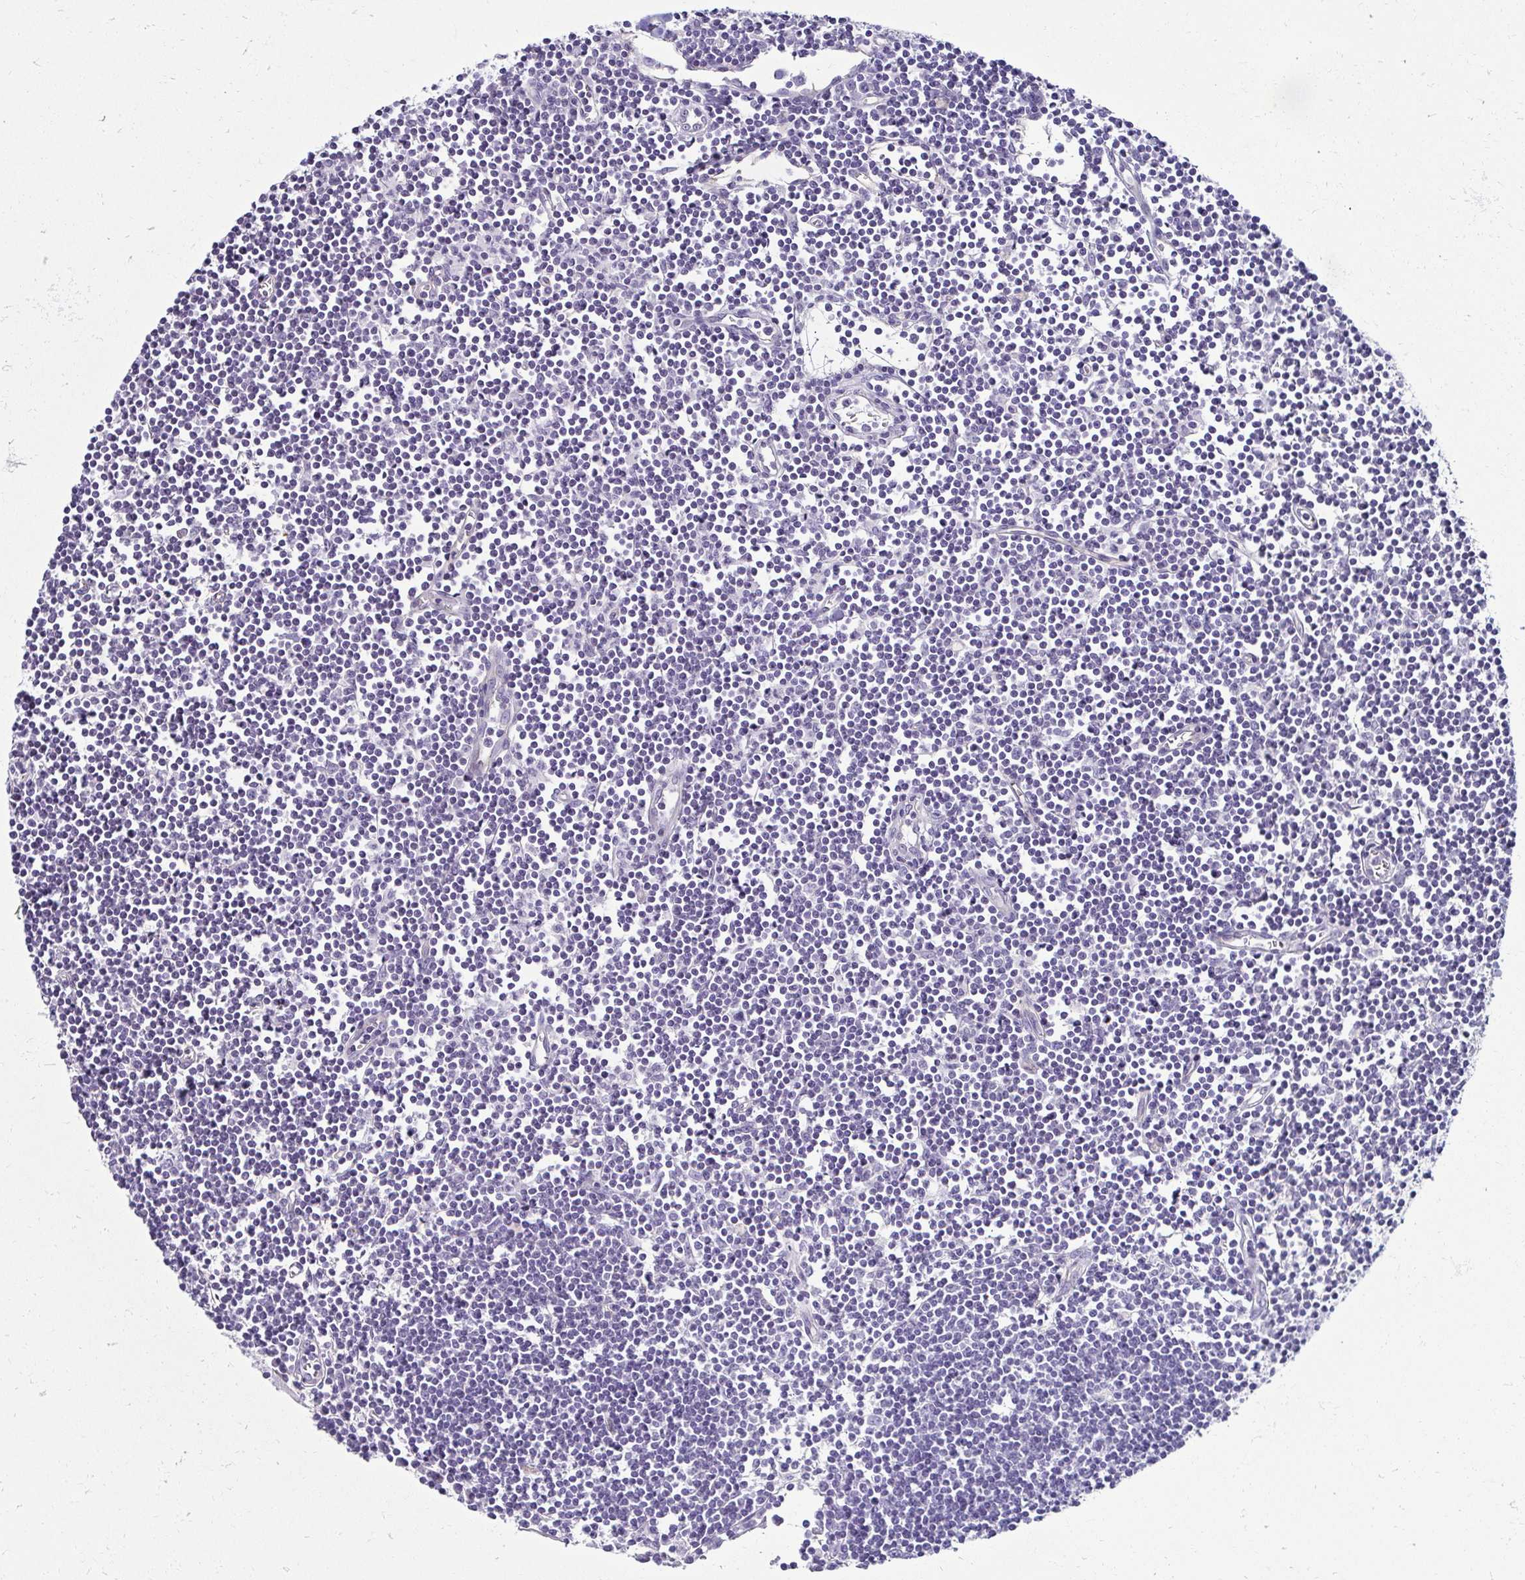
{"staining": {"intensity": "negative", "quantity": "none", "location": "none"}, "tissue": "lymph node", "cell_type": "Germinal center cells", "image_type": "normal", "snomed": [{"axis": "morphology", "description": "Normal tissue, NOS"}, {"axis": "topography", "description": "Lymph node"}], "caption": "Protein analysis of benign lymph node exhibits no significant staining in germinal center cells.", "gene": "CASP14", "patient": {"sex": "female", "age": 65}}